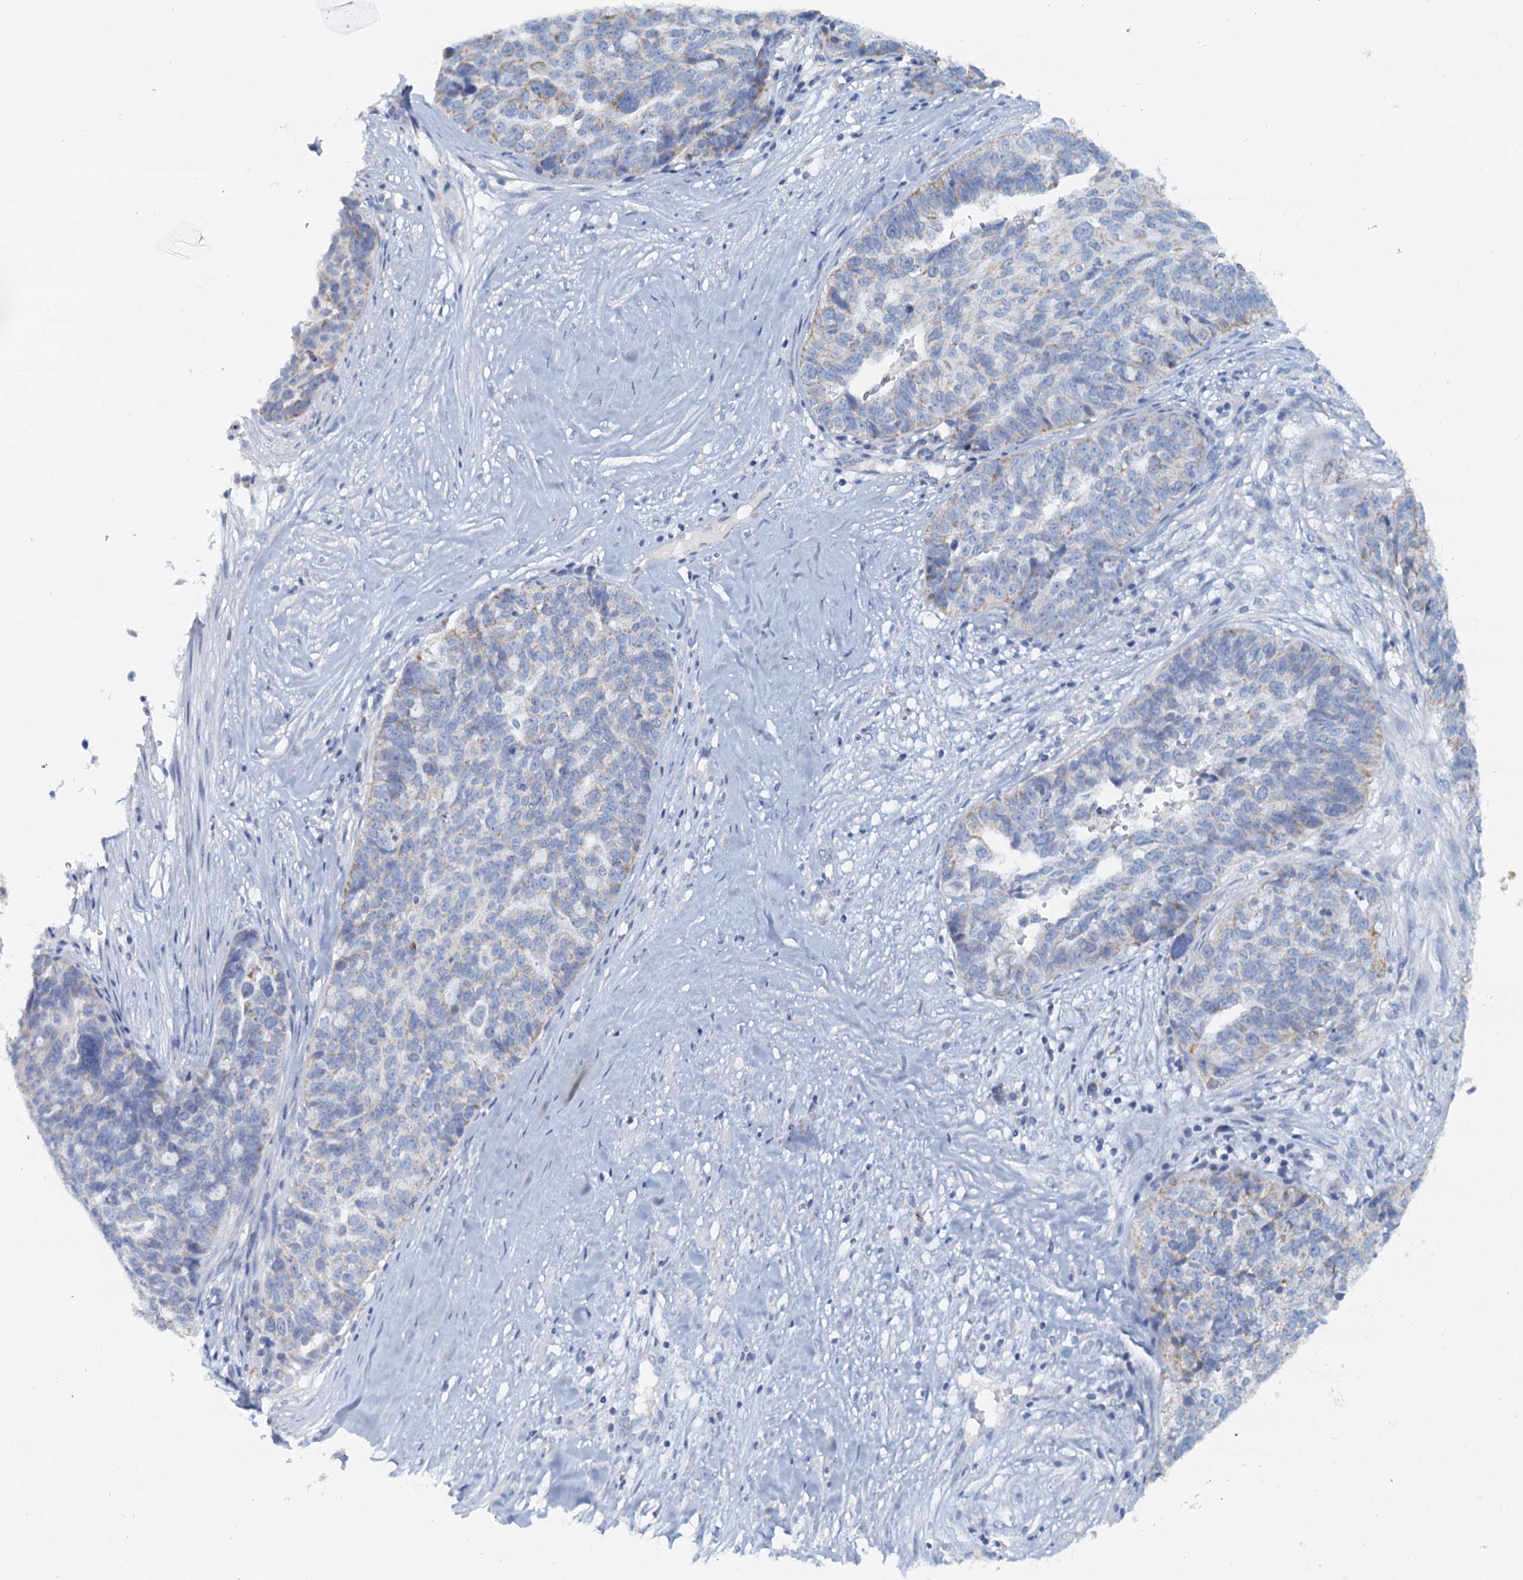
{"staining": {"intensity": "weak", "quantity": "<25%", "location": "cytoplasmic/membranous"}, "tissue": "ovarian cancer", "cell_type": "Tumor cells", "image_type": "cancer", "snomed": [{"axis": "morphology", "description": "Cystadenocarcinoma, serous, NOS"}, {"axis": "topography", "description": "Ovary"}], "caption": "The photomicrograph shows no staining of tumor cells in ovarian cancer (serous cystadenocarcinoma). (IHC, brightfield microscopy, high magnification).", "gene": "POC1A", "patient": {"sex": "female", "age": 59}}